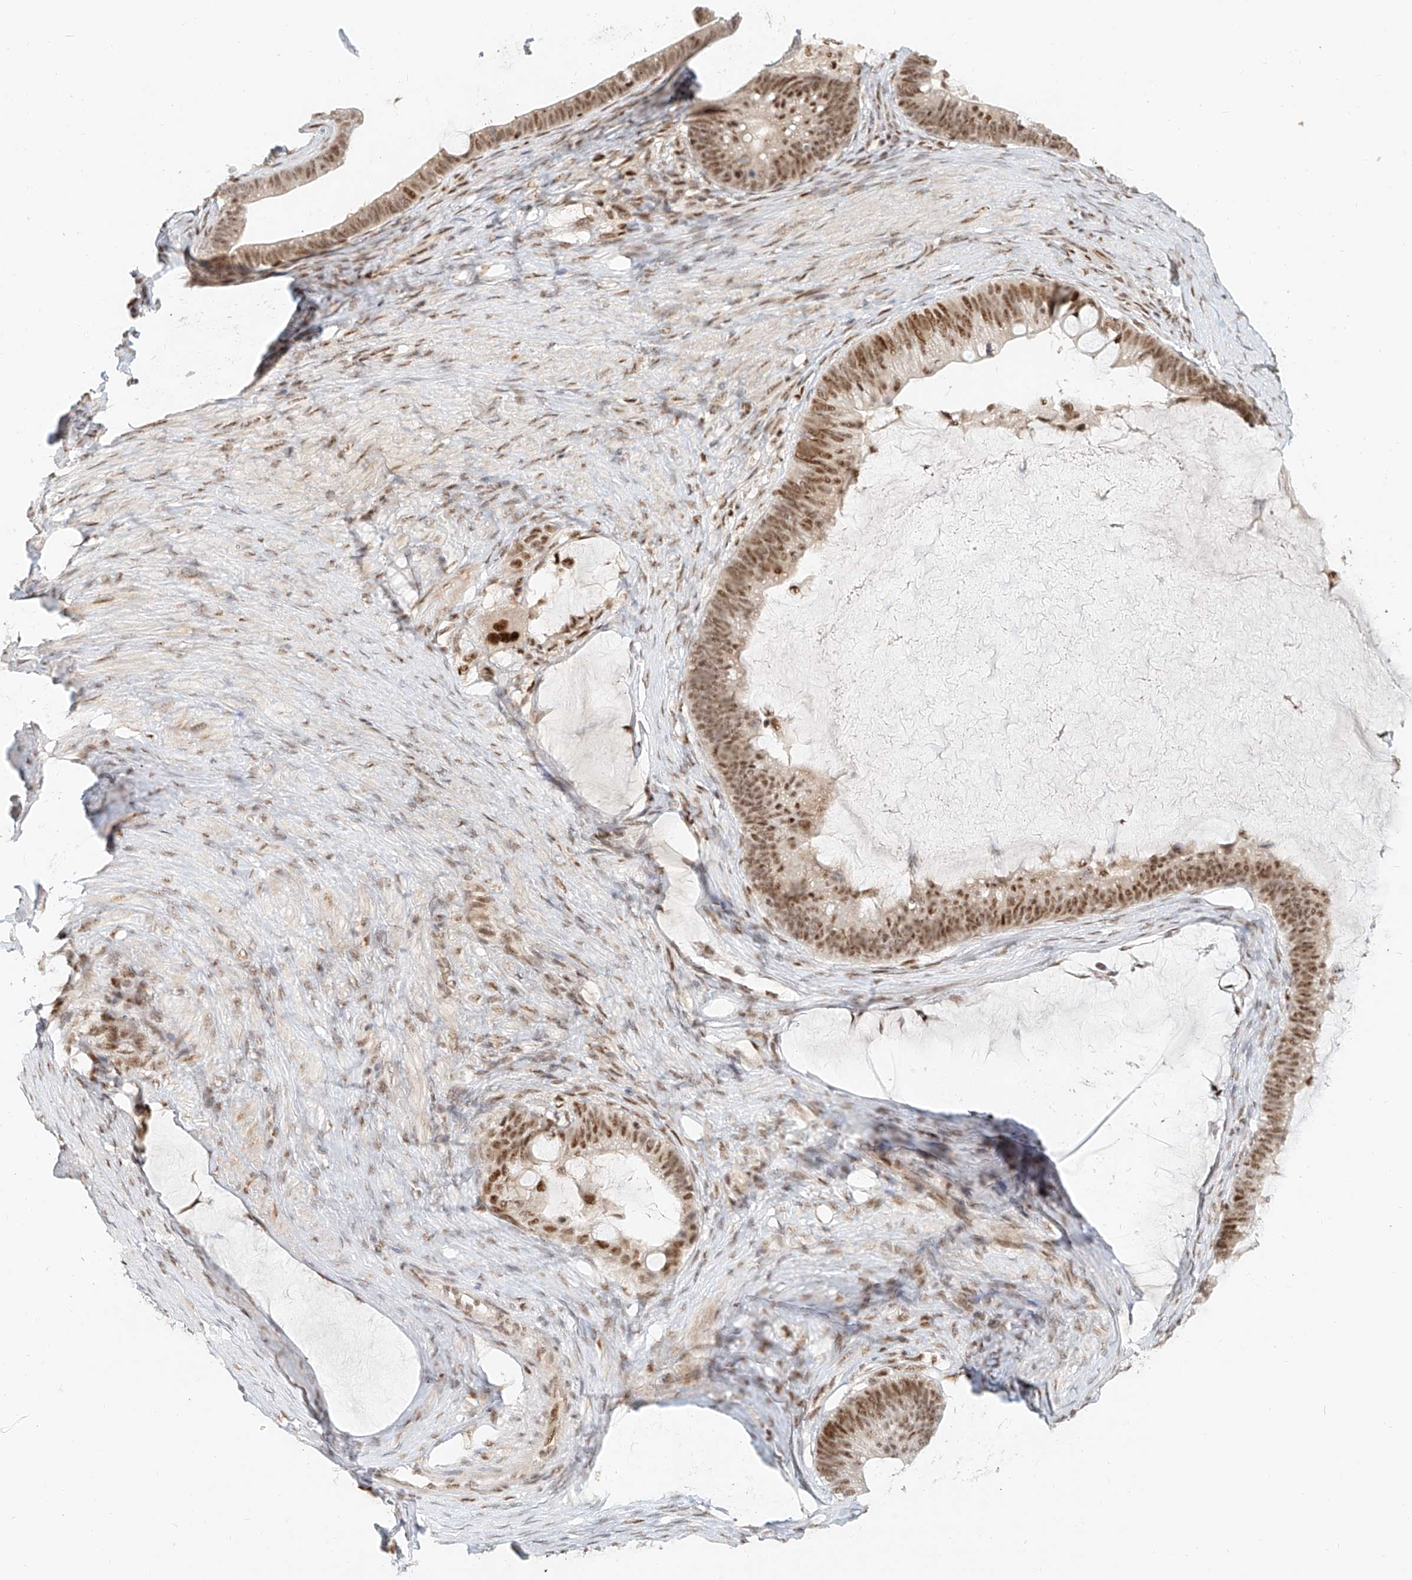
{"staining": {"intensity": "moderate", "quantity": ">75%", "location": "nuclear"}, "tissue": "ovarian cancer", "cell_type": "Tumor cells", "image_type": "cancer", "snomed": [{"axis": "morphology", "description": "Cystadenocarcinoma, mucinous, NOS"}, {"axis": "topography", "description": "Ovary"}], "caption": "Immunohistochemistry image of neoplastic tissue: human ovarian cancer stained using IHC demonstrates medium levels of moderate protein expression localized specifically in the nuclear of tumor cells, appearing as a nuclear brown color.", "gene": "CXorf58", "patient": {"sex": "female", "age": 61}}